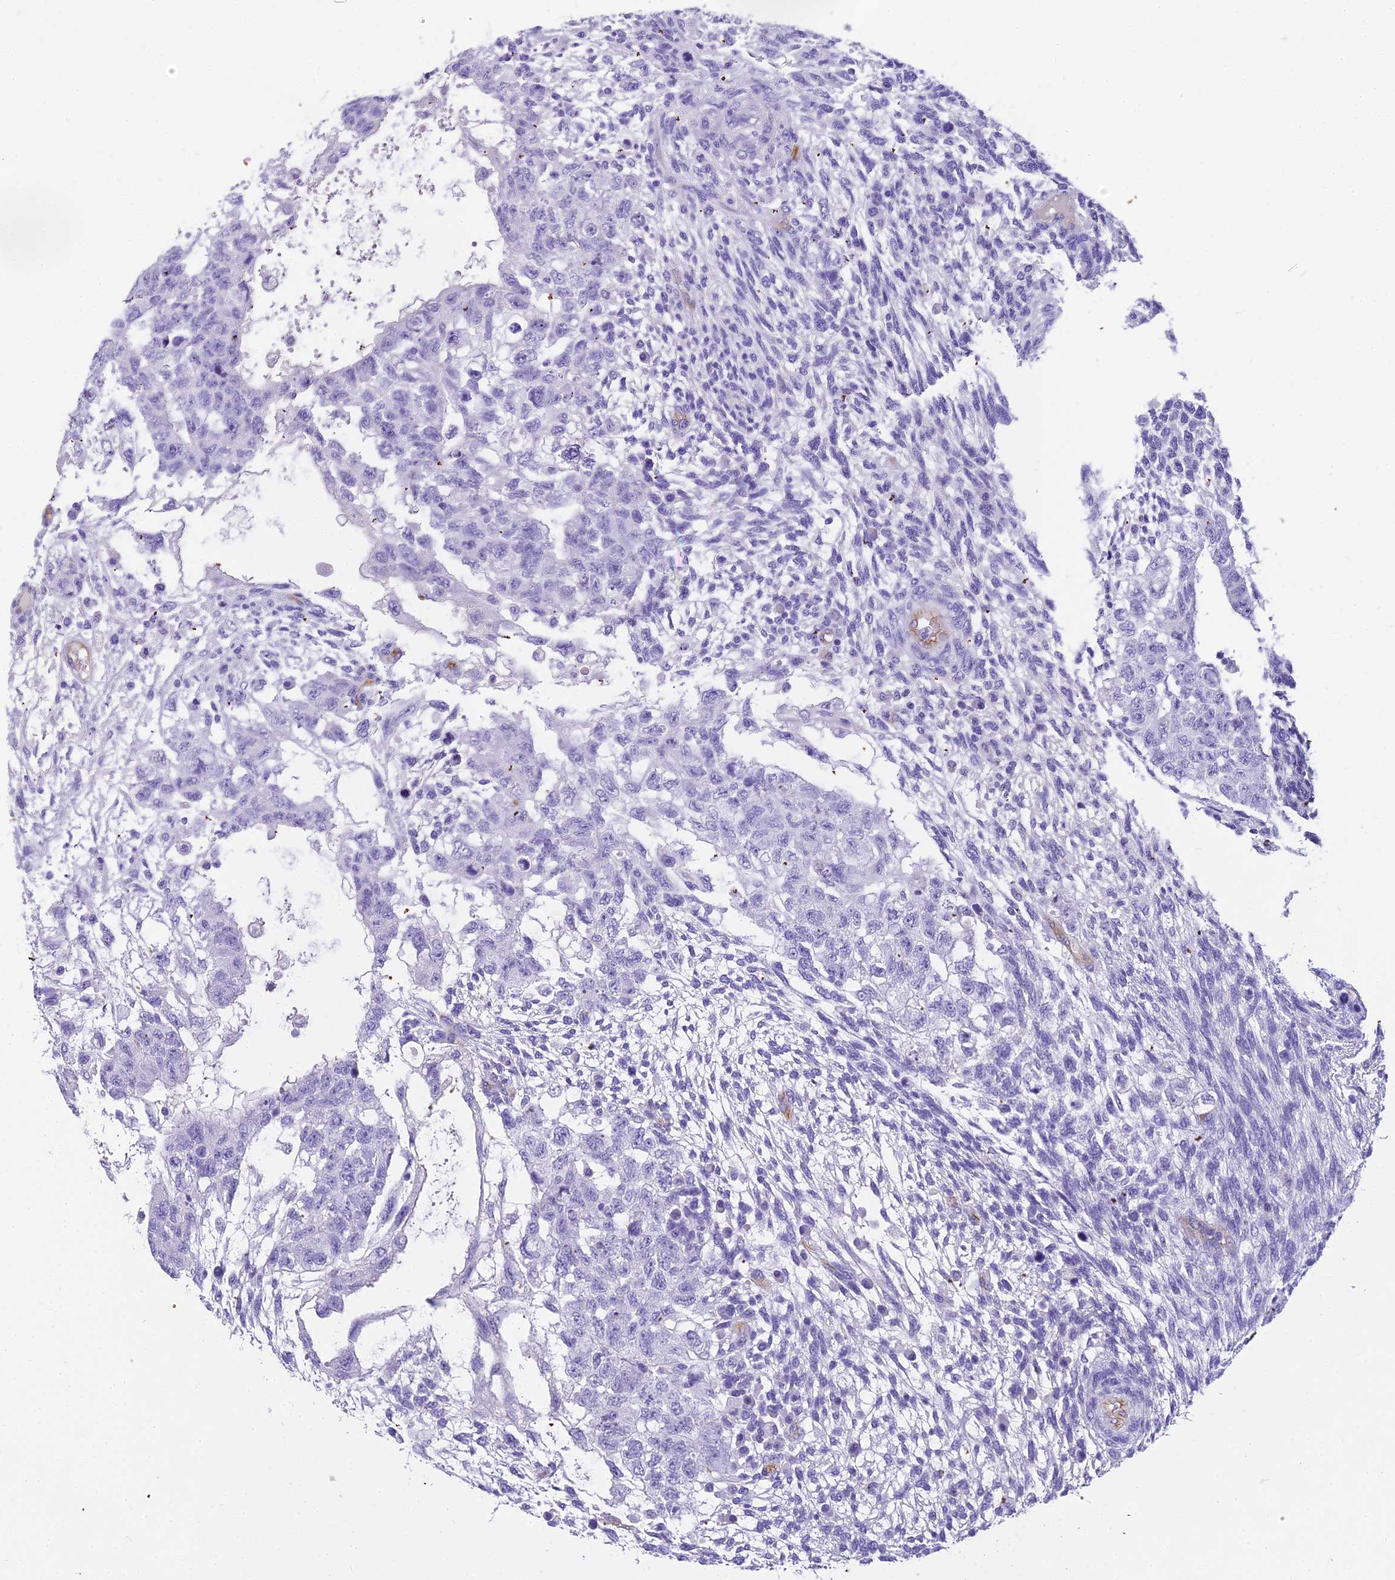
{"staining": {"intensity": "negative", "quantity": "none", "location": "none"}, "tissue": "testis cancer", "cell_type": "Tumor cells", "image_type": "cancer", "snomed": [{"axis": "morphology", "description": "Normal tissue, NOS"}, {"axis": "morphology", "description": "Carcinoma, Embryonal, NOS"}, {"axis": "topography", "description": "Testis"}], "caption": "This photomicrograph is of testis embryonal carcinoma stained with immunohistochemistry to label a protein in brown with the nuclei are counter-stained blue. There is no positivity in tumor cells.", "gene": "NINJ1", "patient": {"sex": "male", "age": 36}}